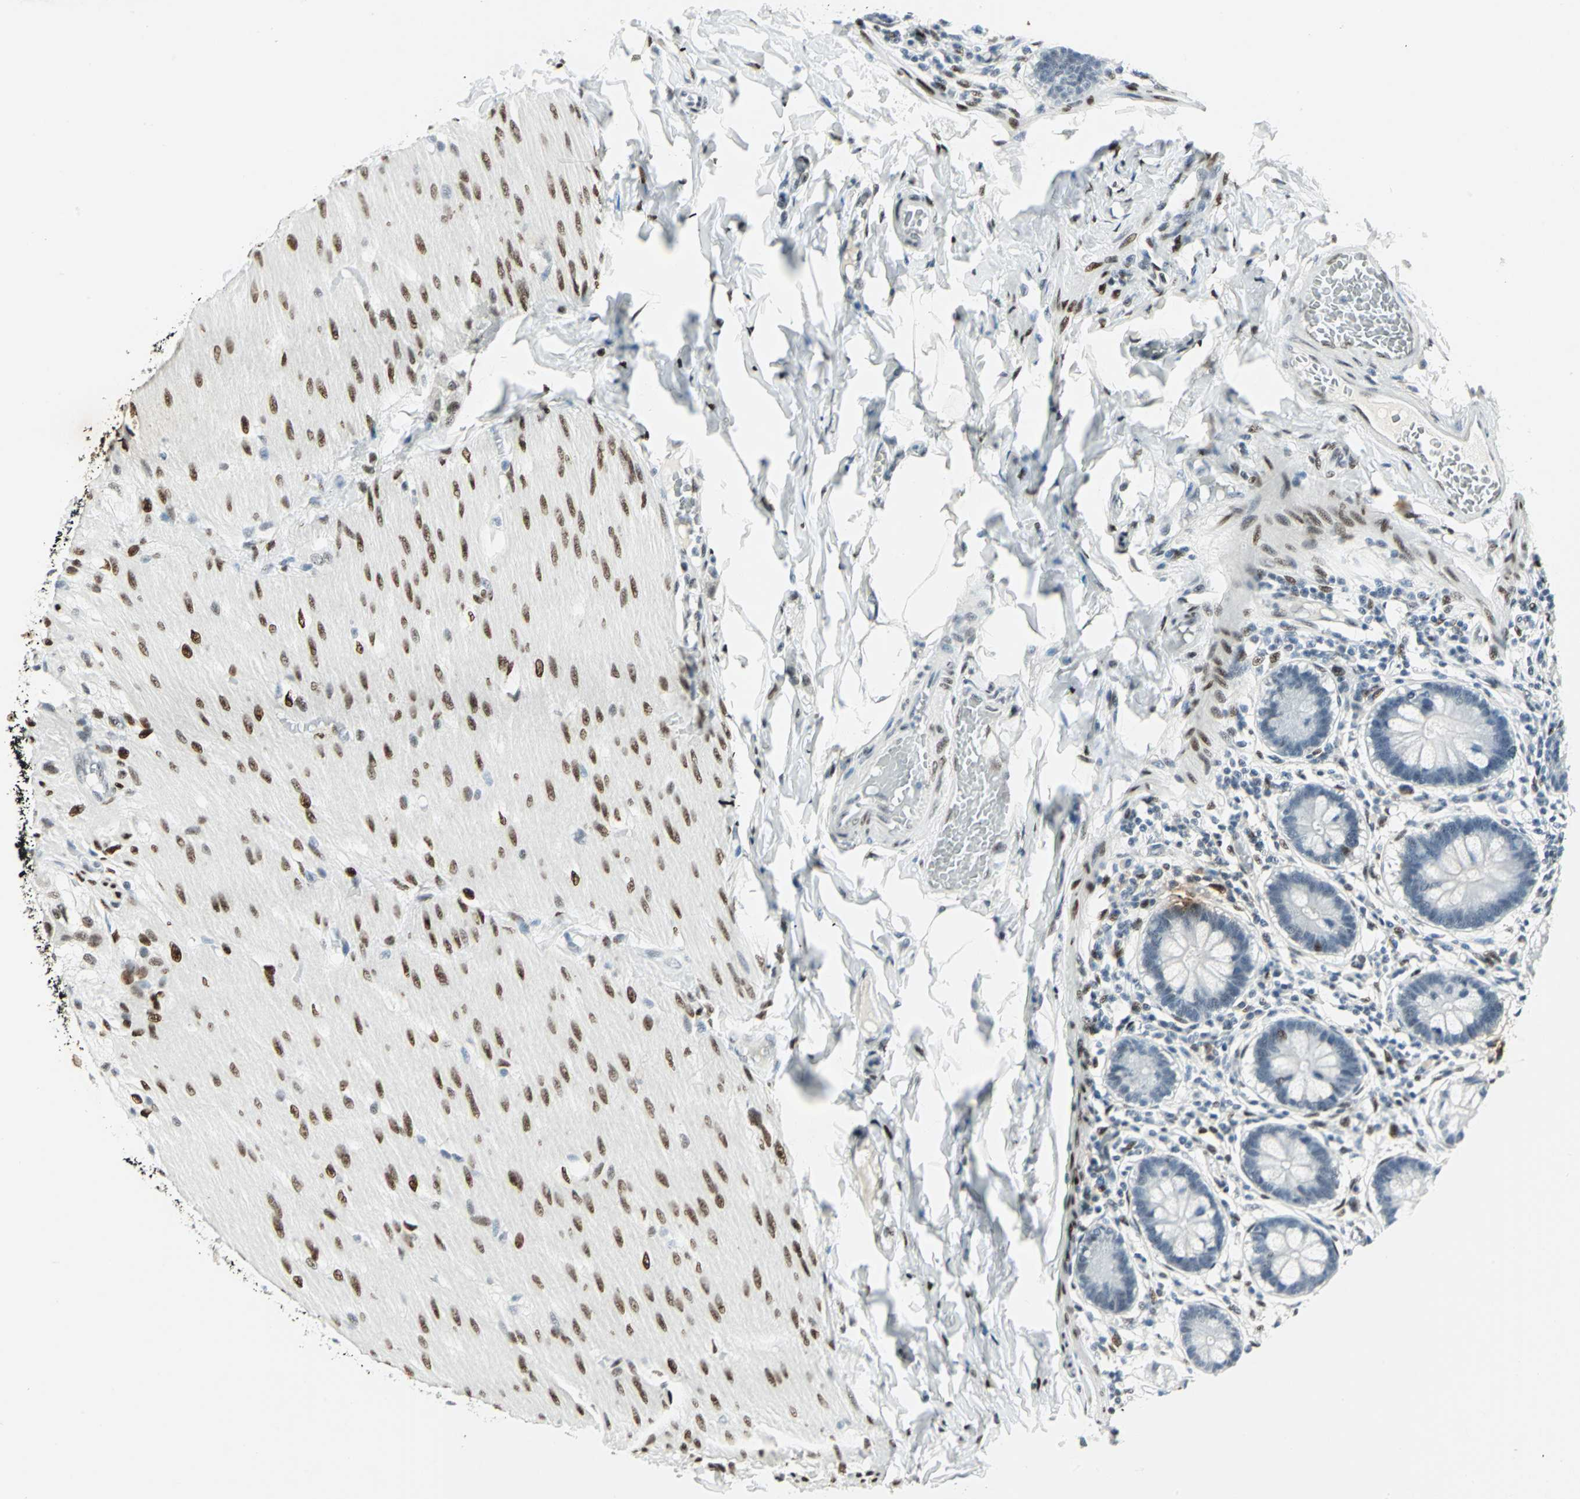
{"staining": {"intensity": "weak", "quantity": "<25%", "location": "nuclear"}, "tissue": "small intestine", "cell_type": "Glandular cells", "image_type": "normal", "snomed": [{"axis": "morphology", "description": "Normal tissue, NOS"}, {"axis": "topography", "description": "Small intestine"}], "caption": "The image reveals no significant expression in glandular cells of small intestine. Nuclei are stained in blue.", "gene": "MEIS2", "patient": {"sex": "male", "age": 41}}